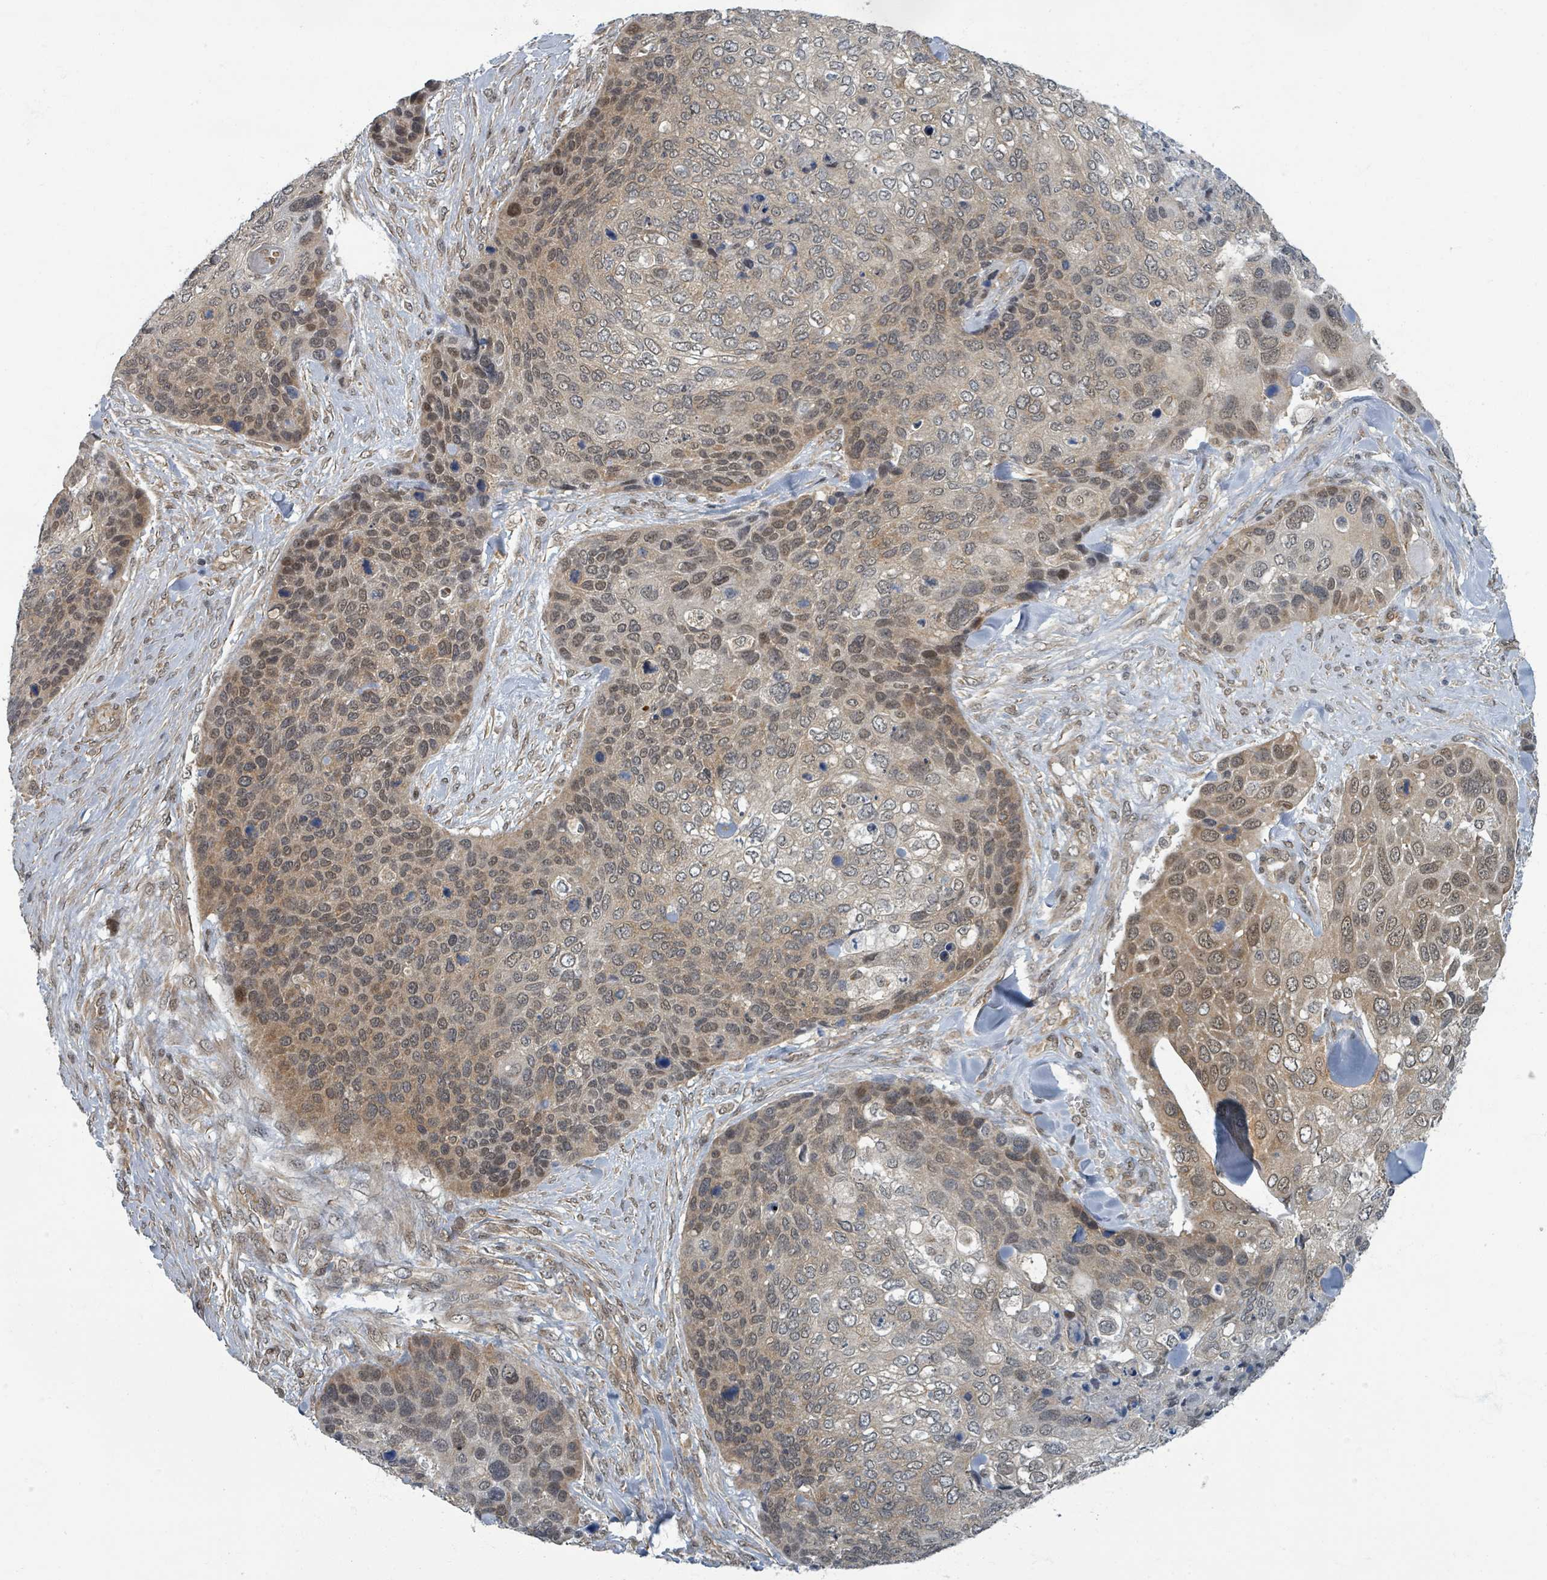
{"staining": {"intensity": "weak", "quantity": ">75%", "location": "nuclear"}, "tissue": "skin cancer", "cell_type": "Tumor cells", "image_type": "cancer", "snomed": [{"axis": "morphology", "description": "Basal cell carcinoma"}, {"axis": "topography", "description": "Skin"}], "caption": "This photomicrograph demonstrates basal cell carcinoma (skin) stained with immunohistochemistry (IHC) to label a protein in brown. The nuclear of tumor cells show weak positivity for the protein. Nuclei are counter-stained blue.", "gene": "INTS15", "patient": {"sex": "female", "age": 74}}